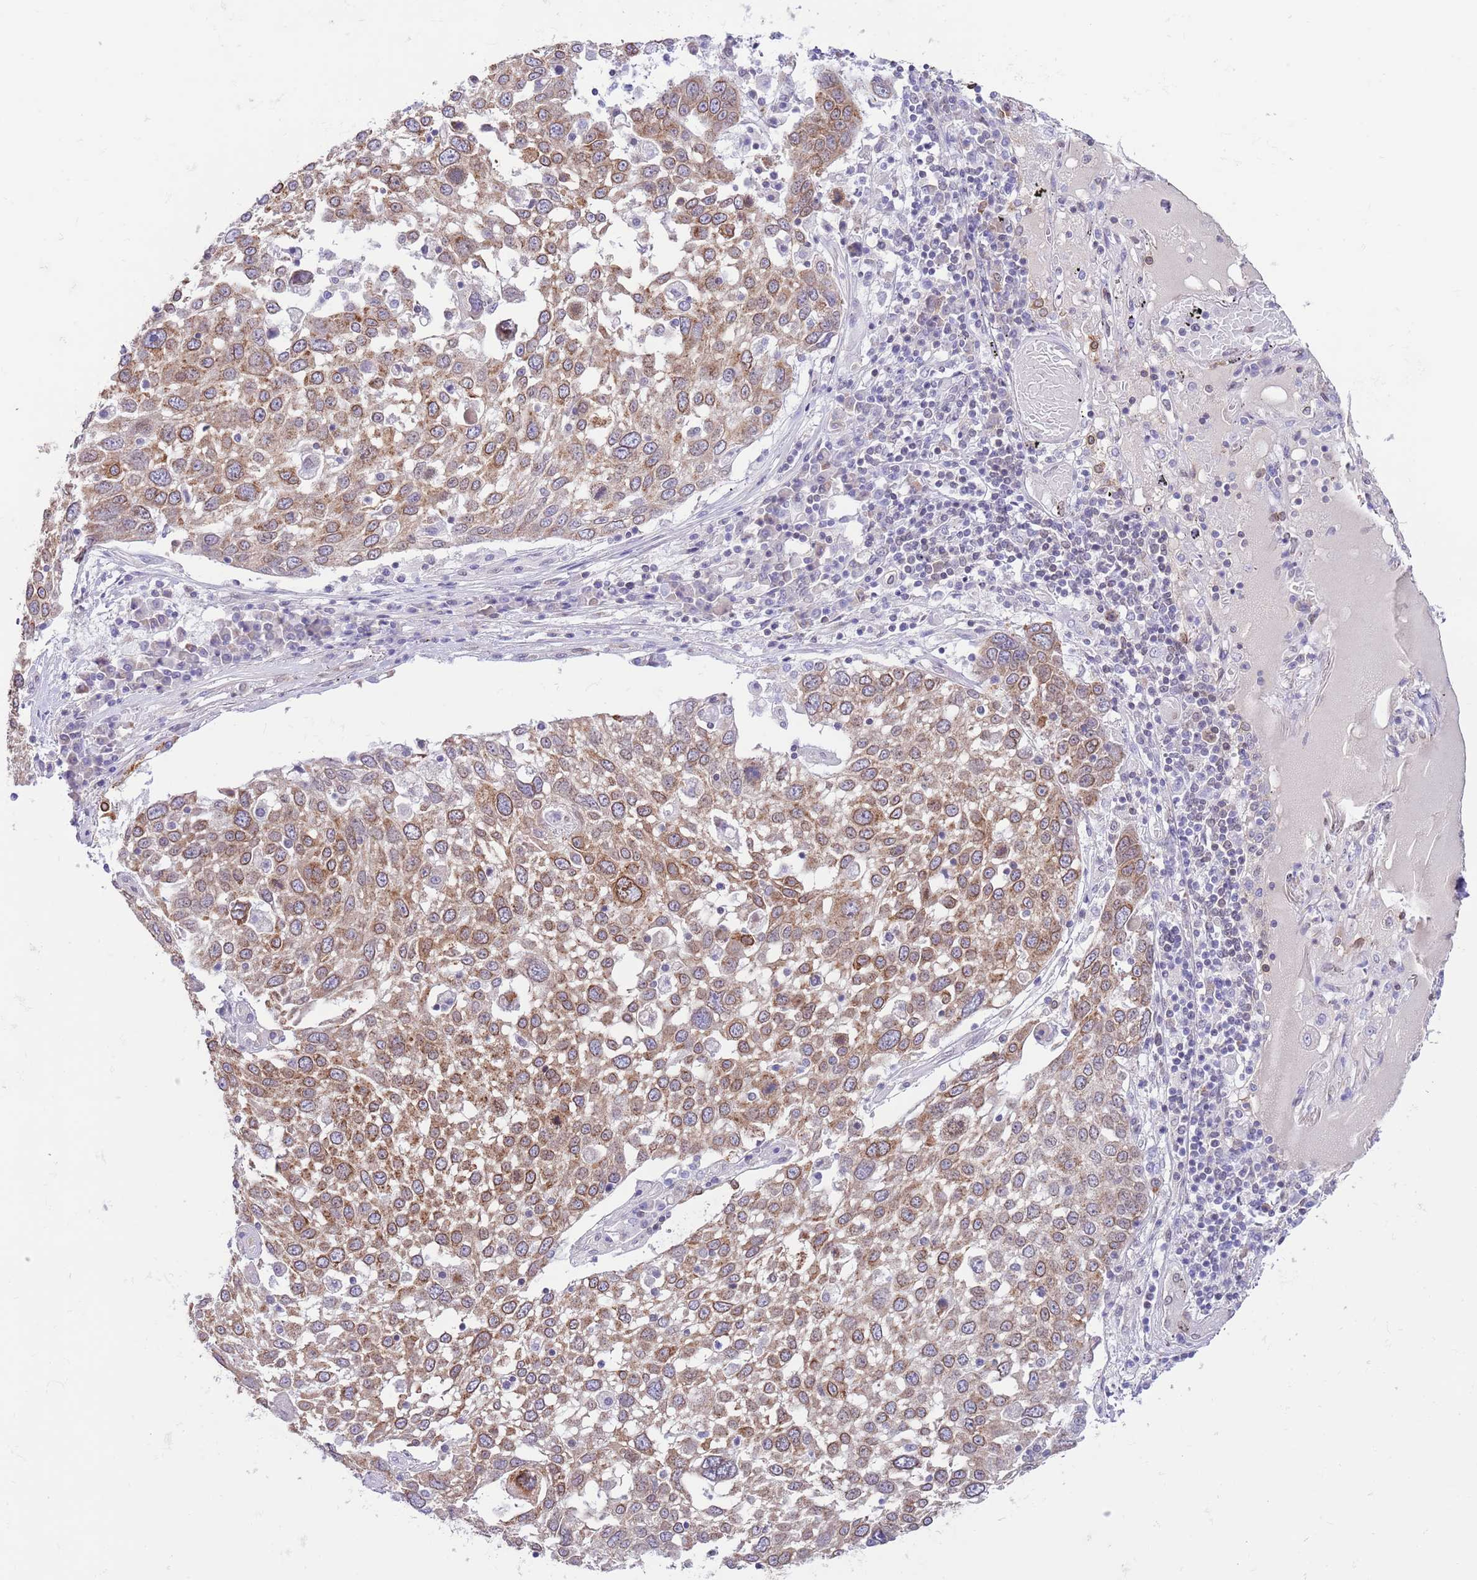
{"staining": {"intensity": "moderate", "quantity": ">75%", "location": "cytoplasmic/membranous"}, "tissue": "lung cancer", "cell_type": "Tumor cells", "image_type": "cancer", "snomed": [{"axis": "morphology", "description": "Squamous cell carcinoma, NOS"}, {"axis": "topography", "description": "Lung"}], "caption": "A photomicrograph of human lung cancer stained for a protein shows moderate cytoplasmic/membranous brown staining in tumor cells.", "gene": "EBPL", "patient": {"sex": "male", "age": 65}}